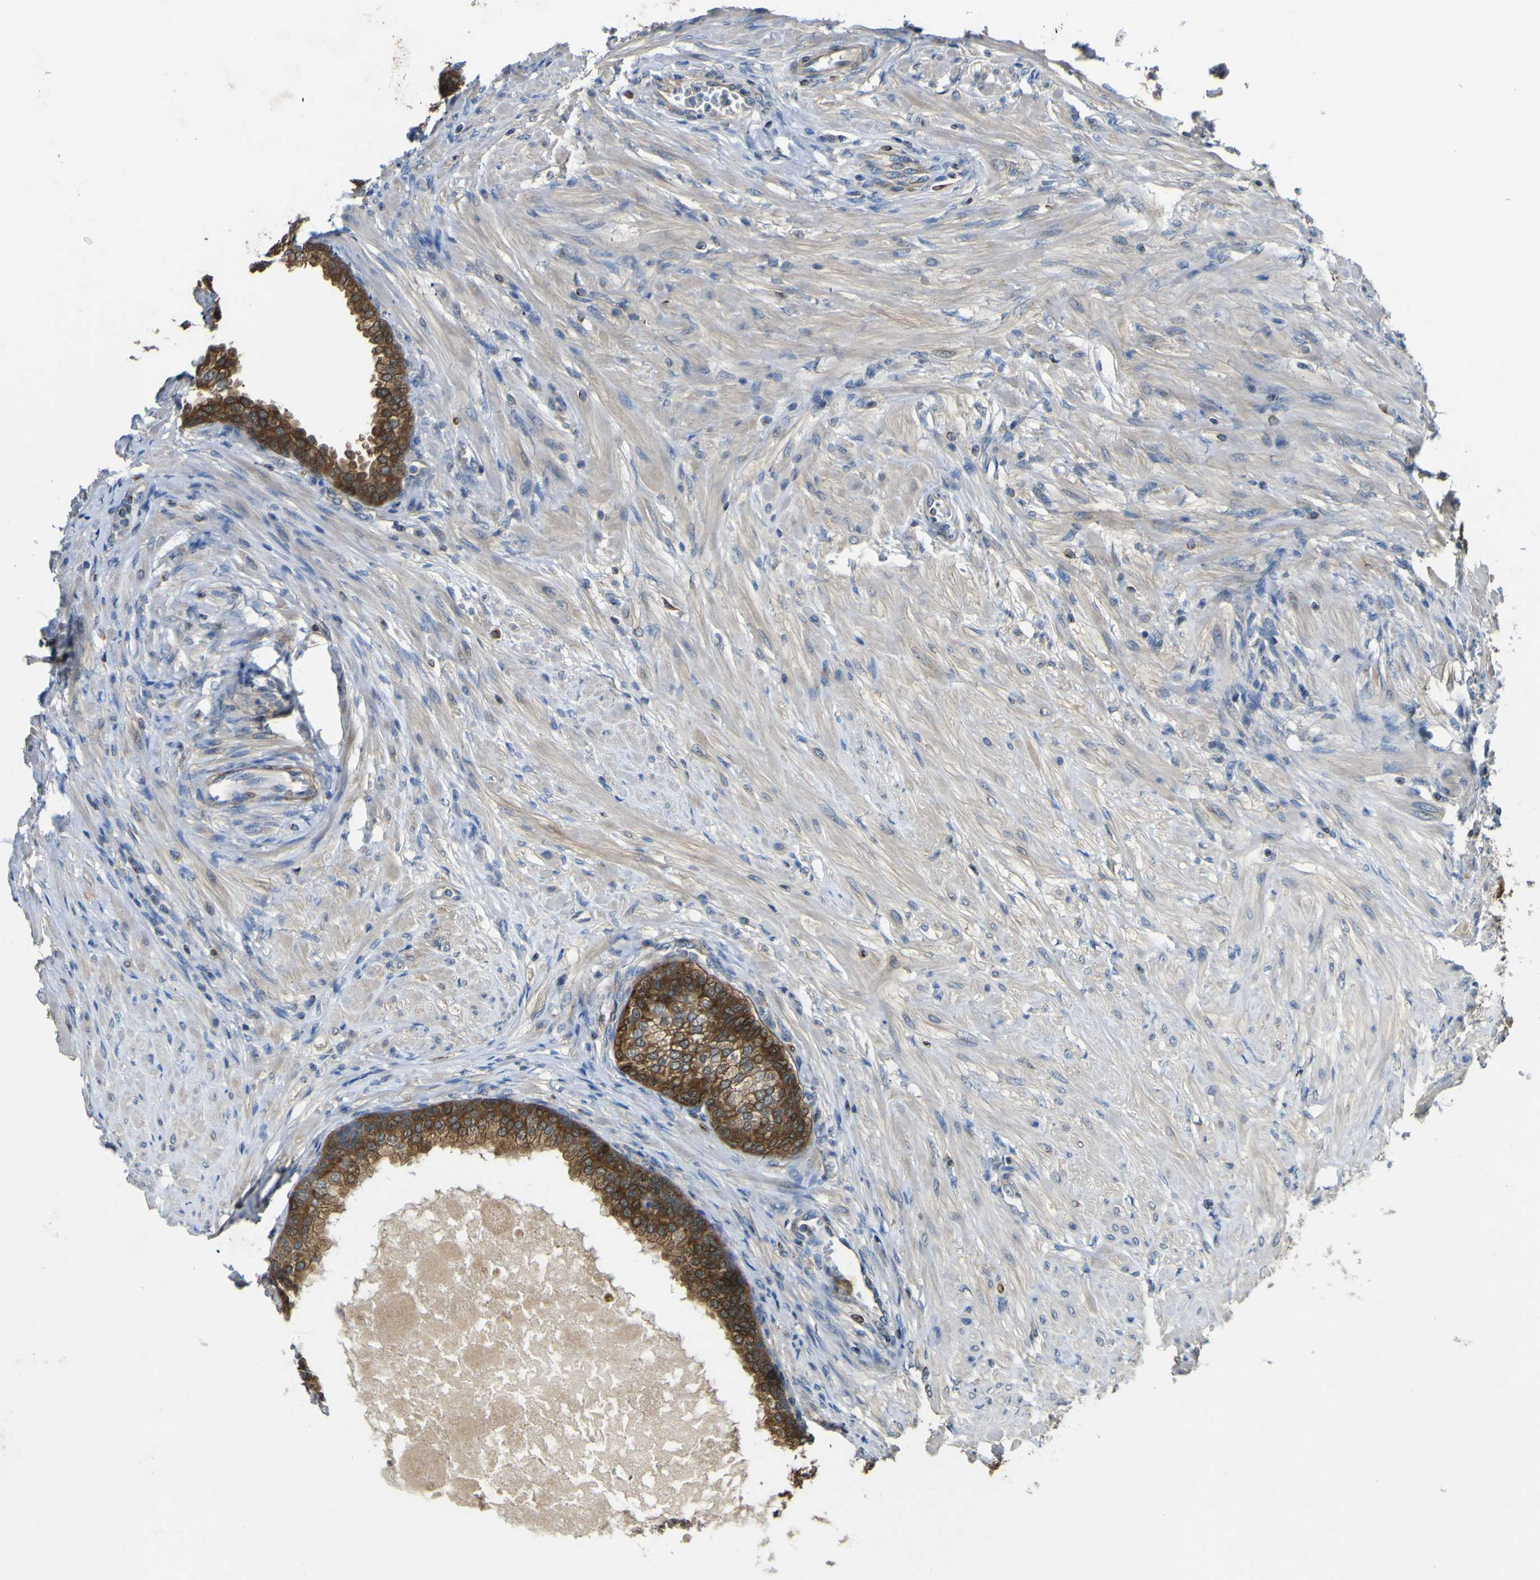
{"staining": {"intensity": "strong", "quantity": "25%-75%", "location": "cytoplasmic/membranous"}, "tissue": "prostate", "cell_type": "Glandular cells", "image_type": "normal", "snomed": [{"axis": "morphology", "description": "Normal tissue, NOS"}, {"axis": "morphology", "description": "Urothelial carcinoma, Low grade"}, {"axis": "topography", "description": "Urinary bladder"}, {"axis": "topography", "description": "Prostate"}], "caption": "Human prostate stained with a brown dye reveals strong cytoplasmic/membranous positive expression in about 25%-75% of glandular cells.", "gene": "EML2", "patient": {"sex": "male", "age": 60}}